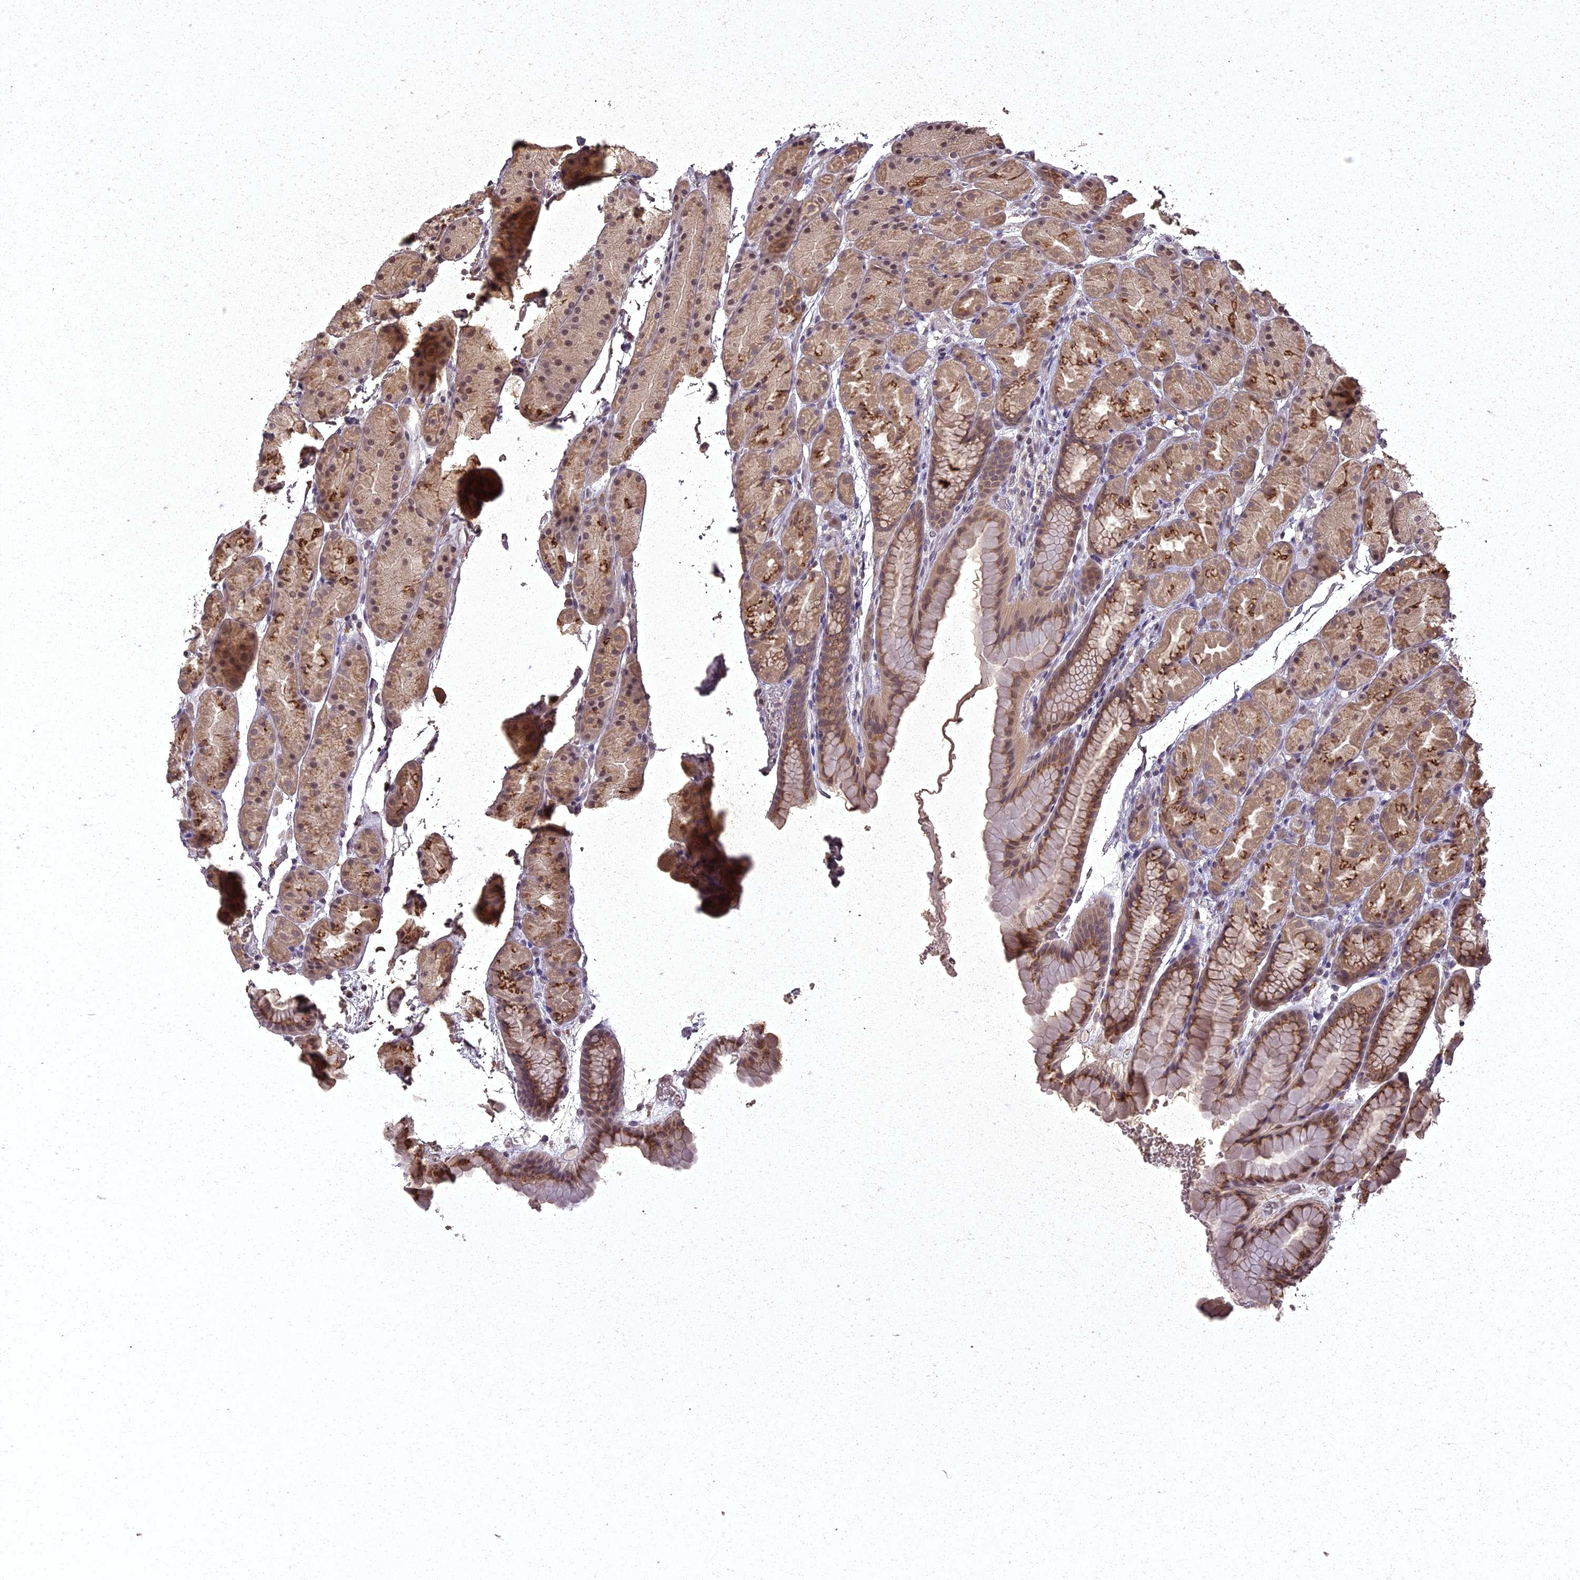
{"staining": {"intensity": "moderate", "quantity": "25%-75%", "location": "cytoplasmic/membranous,nuclear"}, "tissue": "stomach", "cell_type": "Glandular cells", "image_type": "normal", "snomed": [{"axis": "morphology", "description": "Normal tissue, NOS"}, {"axis": "topography", "description": "Stomach, upper"}, {"axis": "topography", "description": "Stomach"}], "caption": "A high-resolution micrograph shows IHC staining of normal stomach, which shows moderate cytoplasmic/membranous,nuclear staining in about 25%-75% of glandular cells.", "gene": "ING5", "patient": {"sex": "male", "age": 47}}